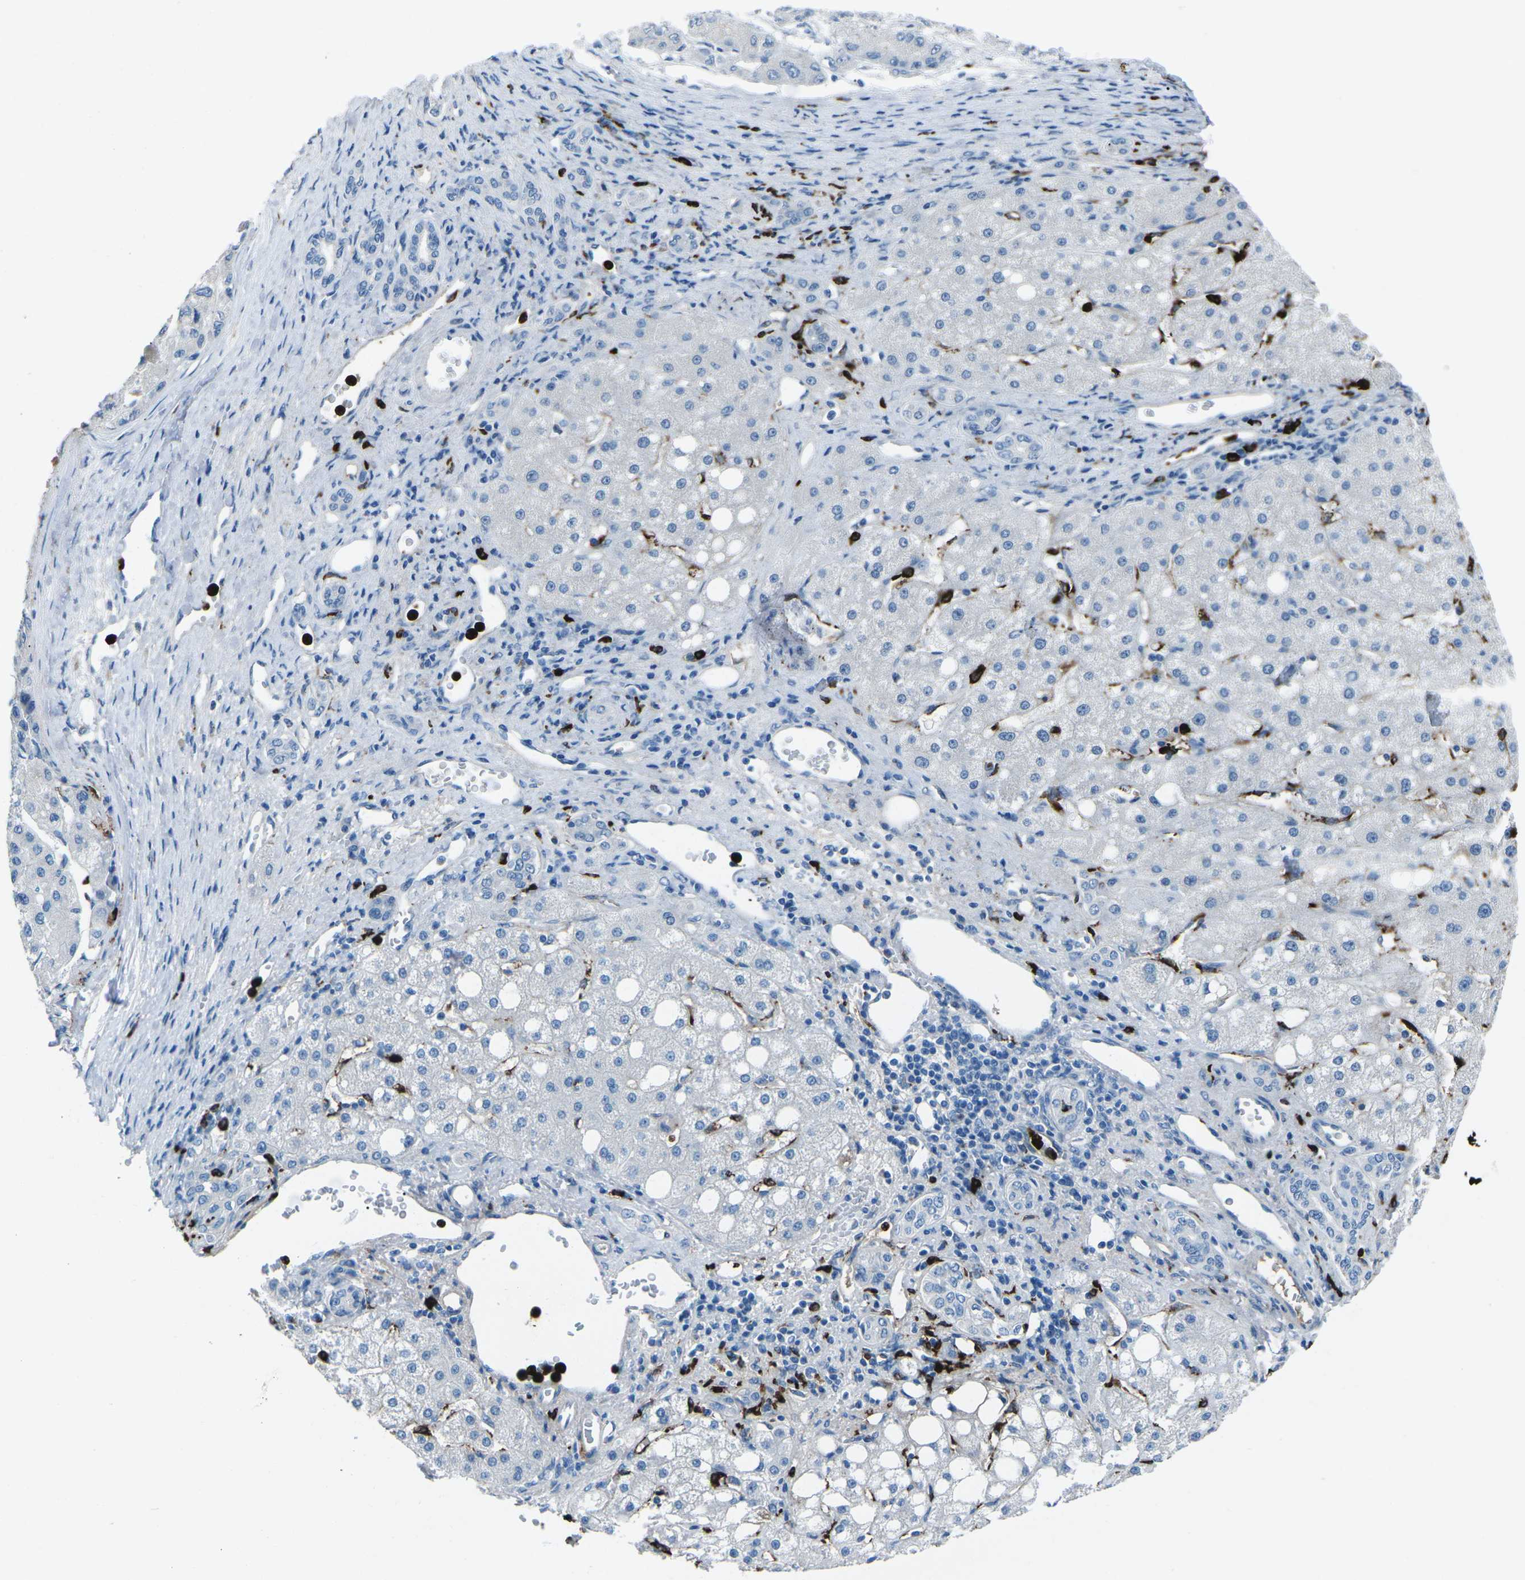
{"staining": {"intensity": "negative", "quantity": "none", "location": "none"}, "tissue": "liver cancer", "cell_type": "Tumor cells", "image_type": "cancer", "snomed": [{"axis": "morphology", "description": "Carcinoma, Hepatocellular, NOS"}, {"axis": "topography", "description": "Liver"}], "caption": "Histopathology image shows no protein expression in tumor cells of liver cancer tissue. The staining is performed using DAB brown chromogen with nuclei counter-stained in using hematoxylin.", "gene": "FCN1", "patient": {"sex": "male", "age": 80}}